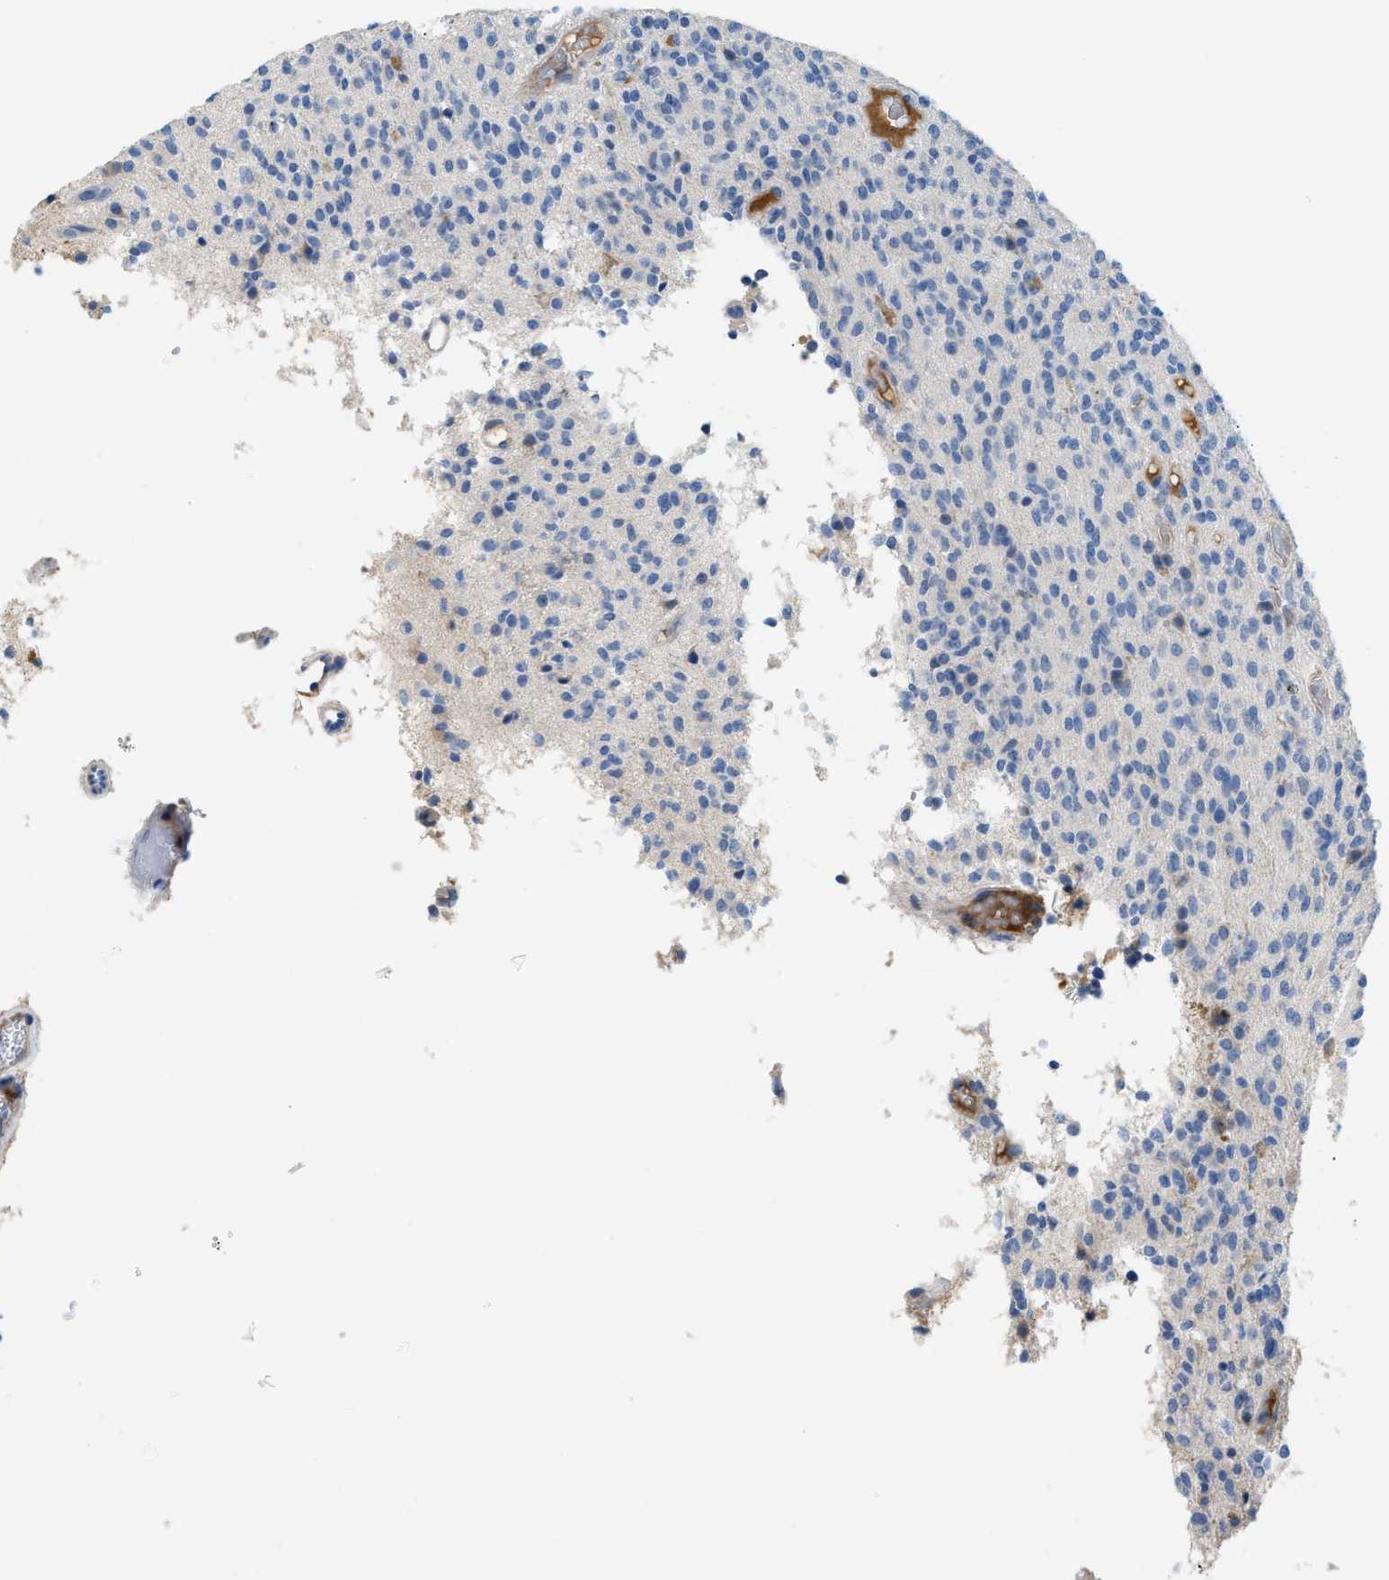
{"staining": {"intensity": "negative", "quantity": "none", "location": "none"}, "tissue": "glioma", "cell_type": "Tumor cells", "image_type": "cancer", "snomed": [{"axis": "morphology", "description": "Glioma, malignant, High grade"}, {"axis": "topography", "description": "Brain"}], "caption": "Malignant glioma (high-grade) stained for a protein using immunohistochemistry demonstrates no staining tumor cells.", "gene": "C1S", "patient": {"sex": "male", "age": 34}}